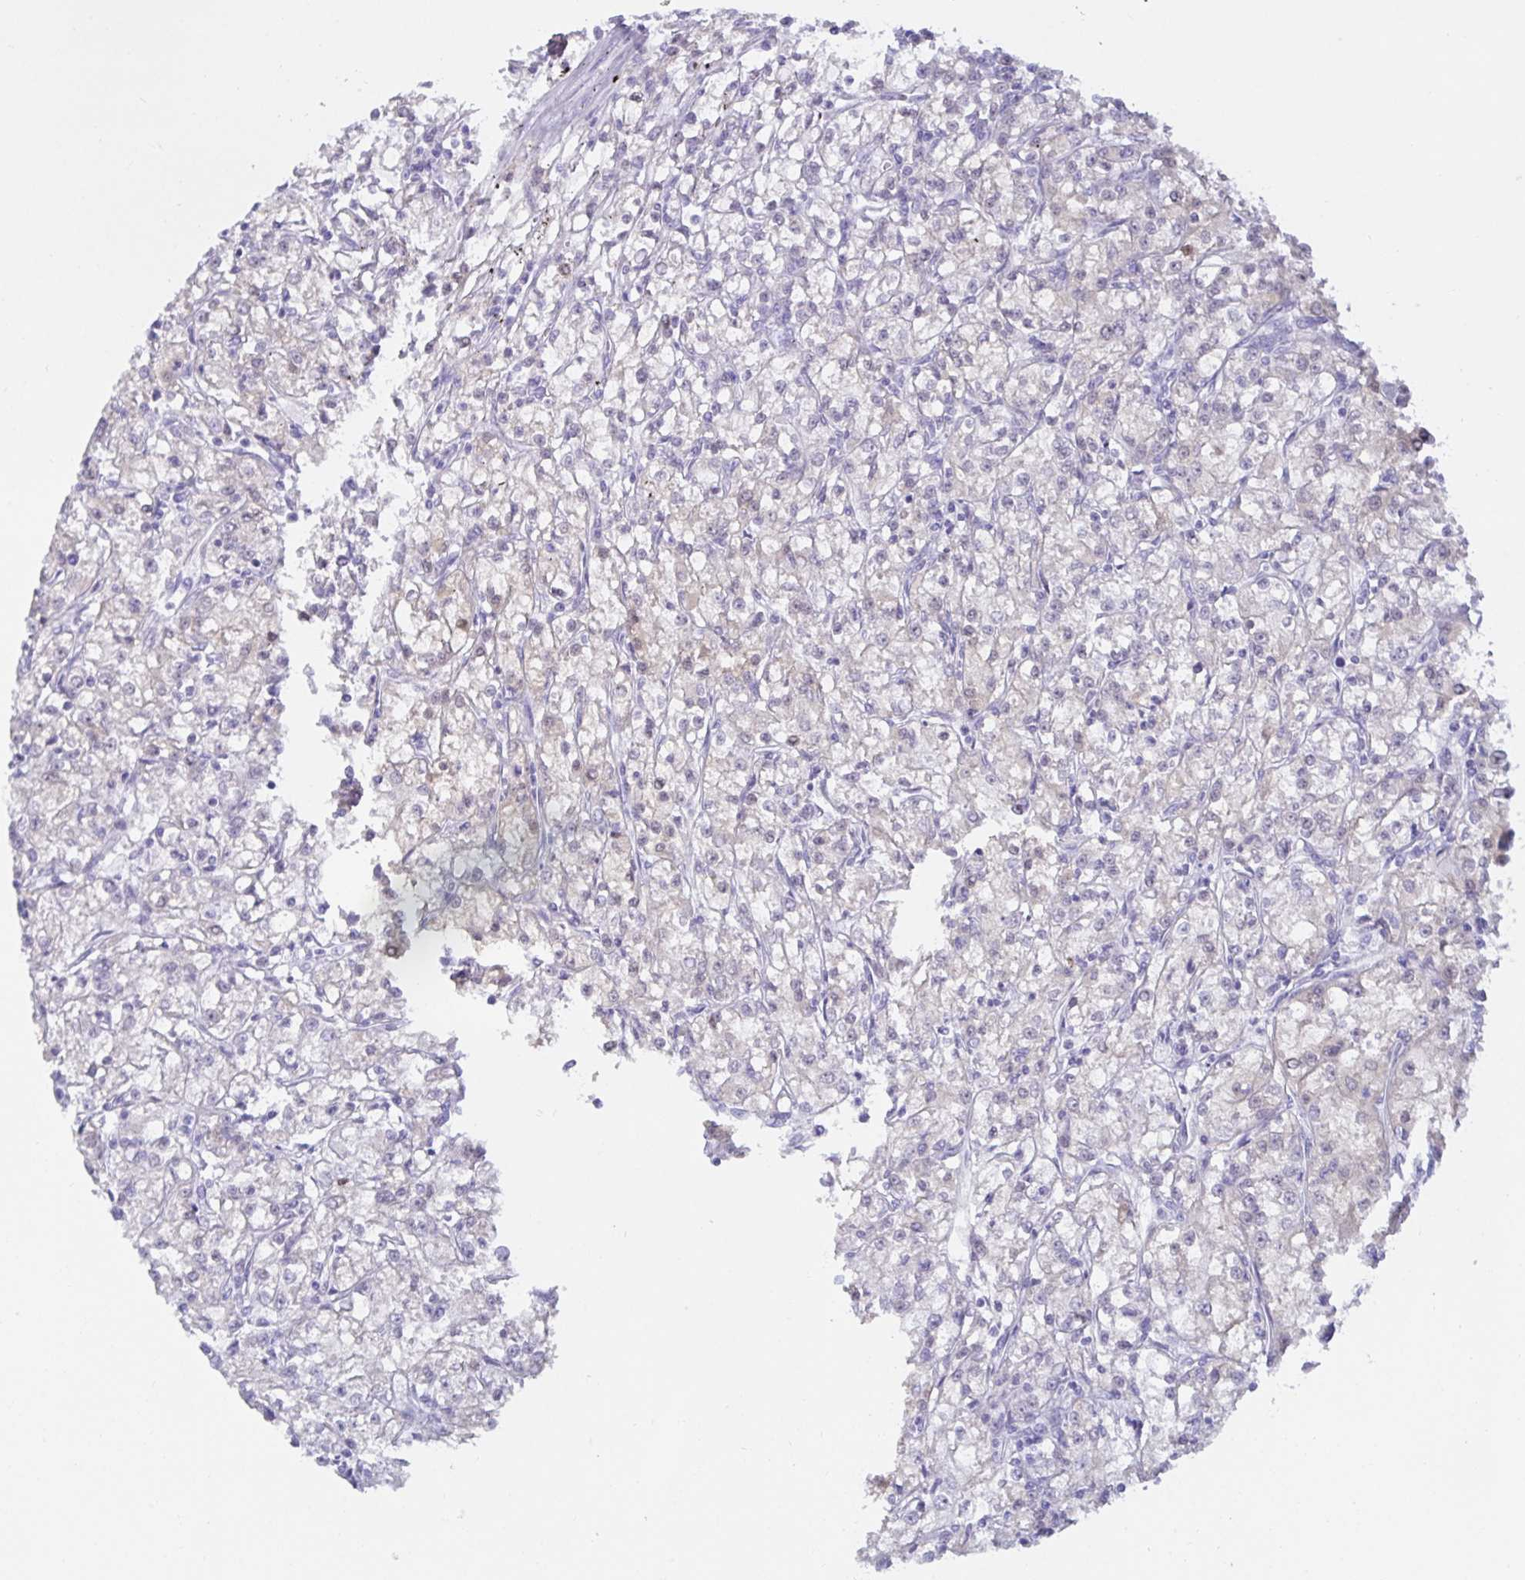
{"staining": {"intensity": "negative", "quantity": "none", "location": "none"}, "tissue": "renal cancer", "cell_type": "Tumor cells", "image_type": "cancer", "snomed": [{"axis": "morphology", "description": "Adenocarcinoma, NOS"}, {"axis": "topography", "description": "Kidney"}], "caption": "Tumor cells are negative for brown protein staining in renal adenocarcinoma.", "gene": "MON2", "patient": {"sex": "female", "age": 59}}